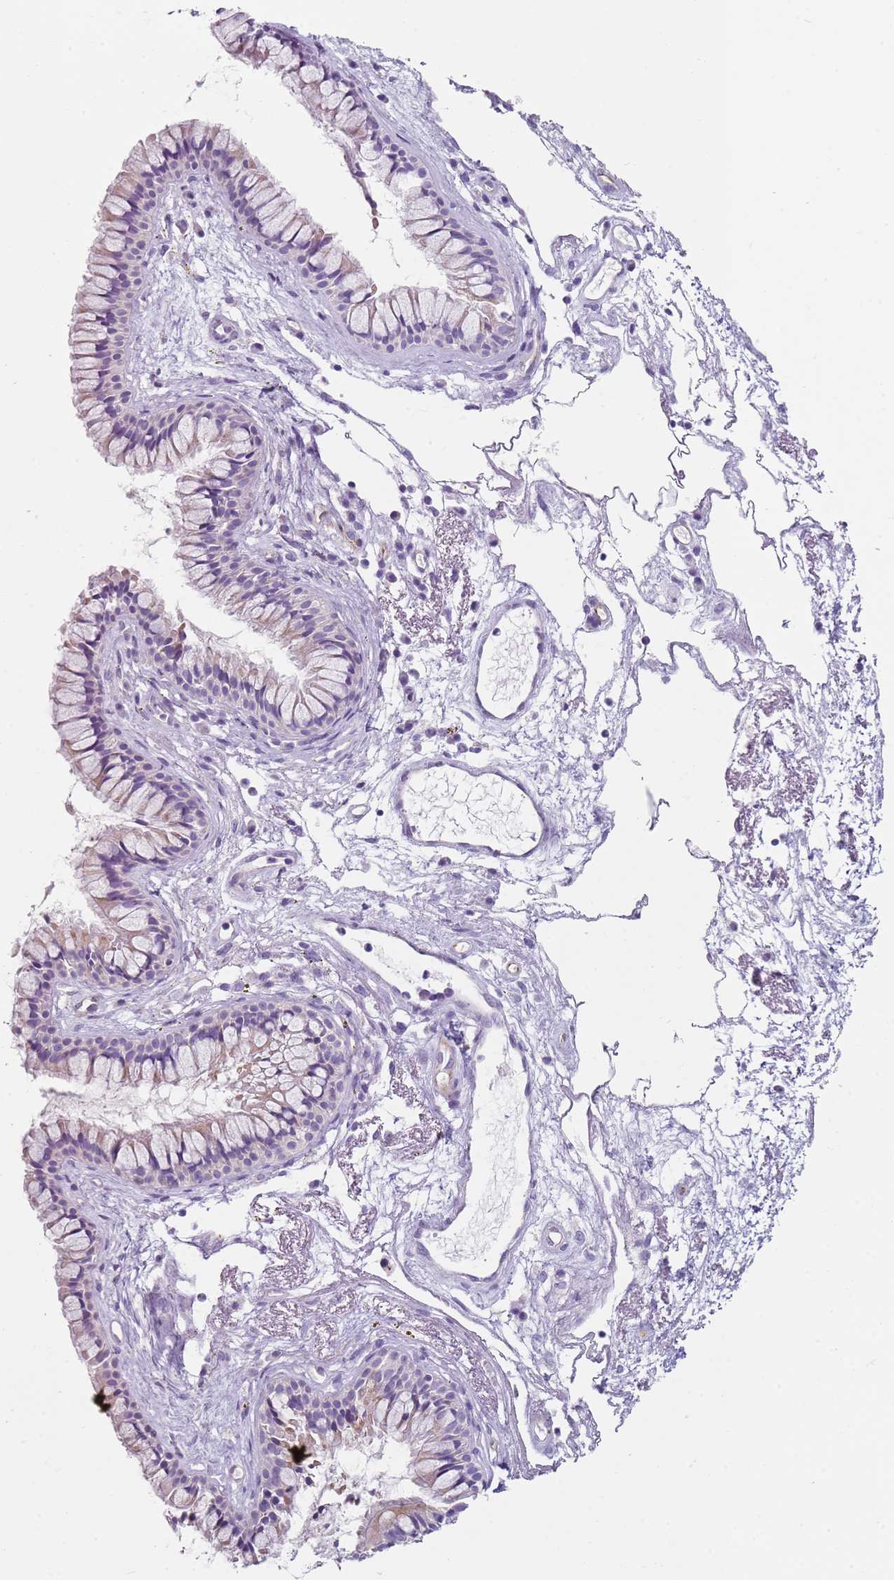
{"staining": {"intensity": "weak", "quantity": "<25%", "location": "cytoplasmic/membranous"}, "tissue": "nasopharynx", "cell_type": "Respiratory epithelial cells", "image_type": "normal", "snomed": [{"axis": "morphology", "description": "Normal tissue, NOS"}, {"axis": "topography", "description": "Nasopharynx"}], "caption": "This is an immunohistochemistry (IHC) histopathology image of normal nasopharynx. There is no positivity in respiratory epithelial cells.", "gene": "ALS2", "patient": {"sex": "male", "age": 82}}